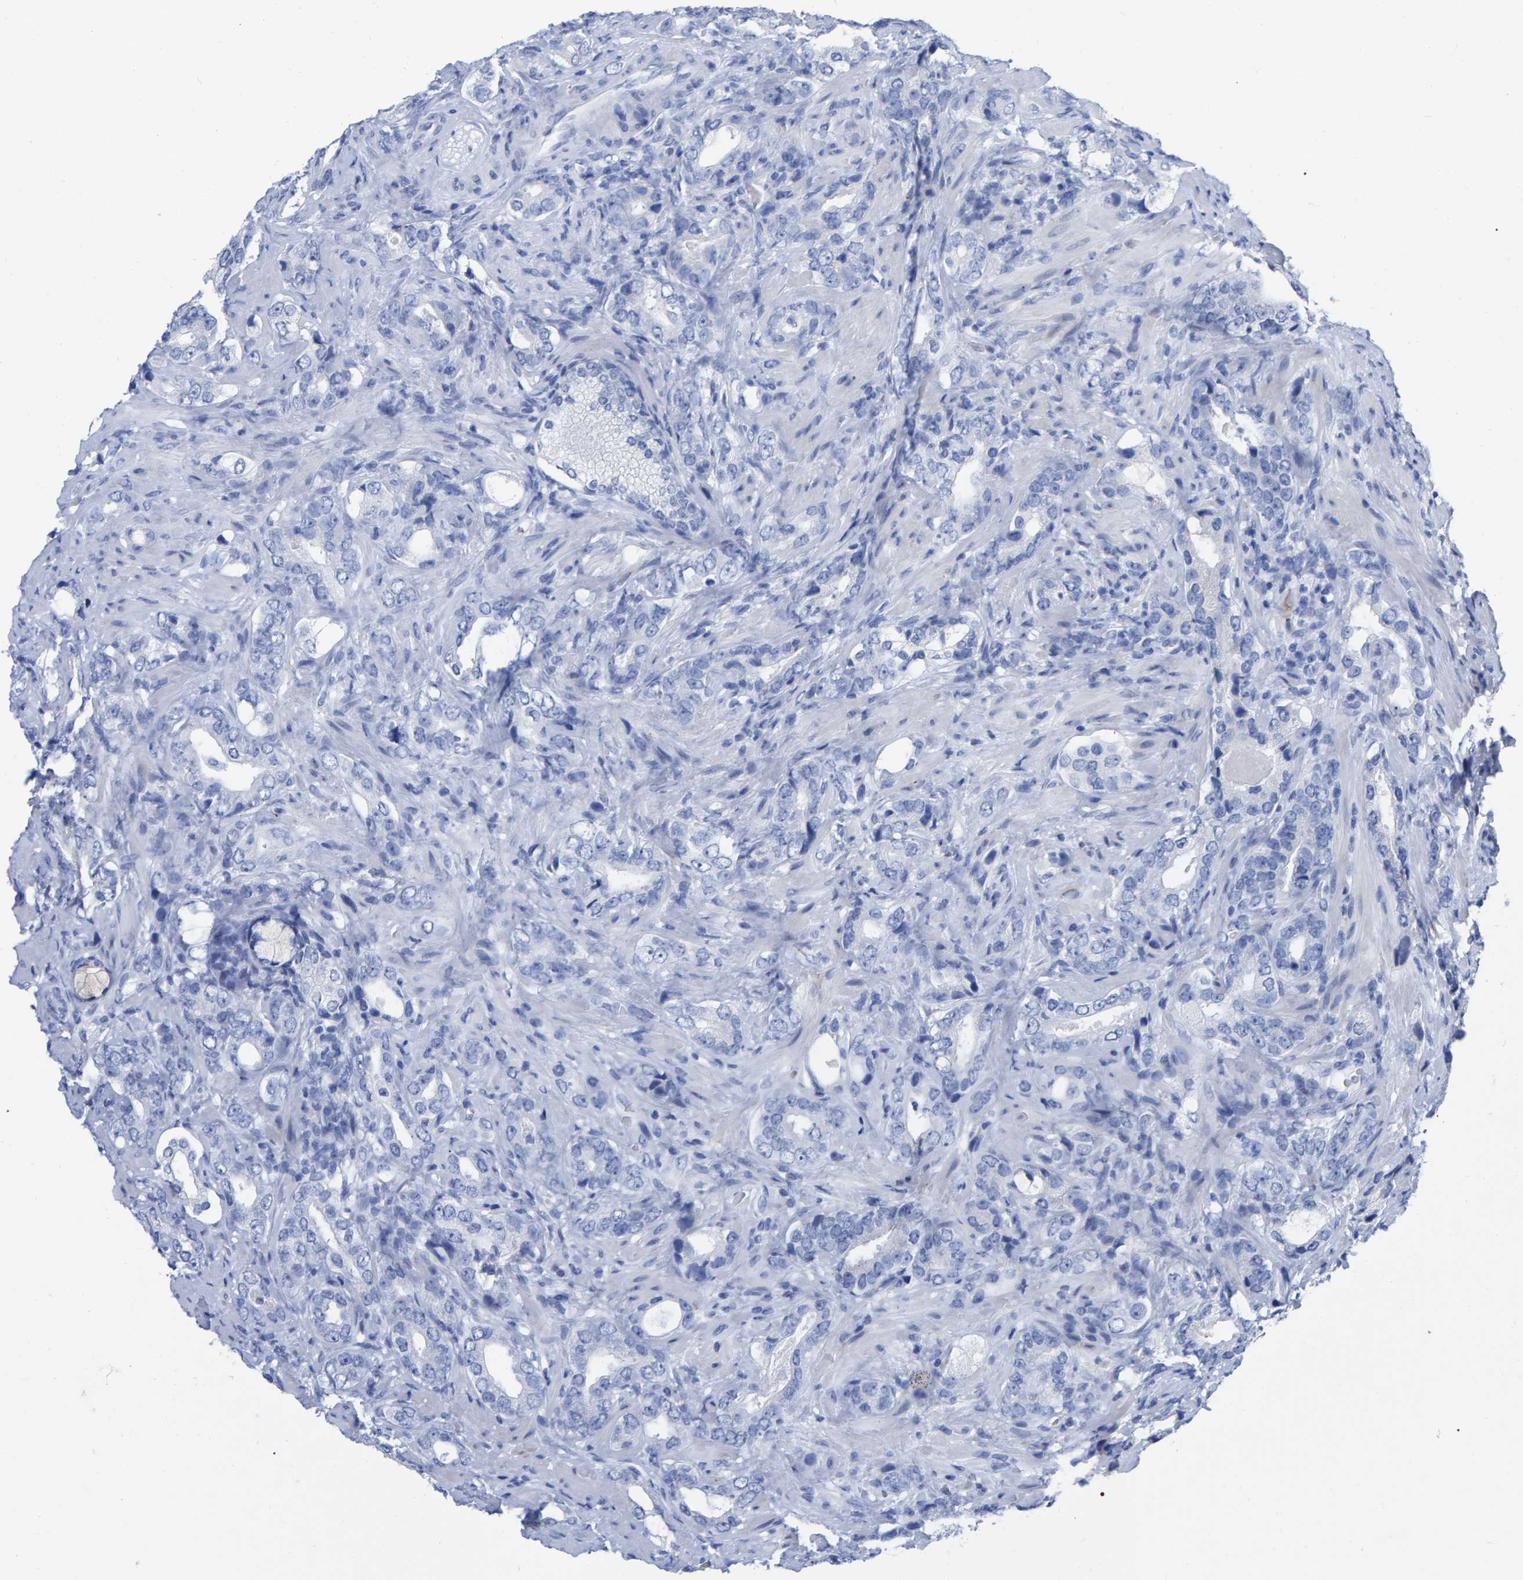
{"staining": {"intensity": "negative", "quantity": "none", "location": "none"}, "tissue": "prostate cancer", "cell_type": "Tumor cells", "image_type": "cancer", "snomed": [{"axis": "morphology", "description": "Adenocarcinoma, High grade"}, {"axis": "topography", "description": "Prostate"}], "caption": "Image shows no significant protein staining in tumor cells of high-grade adenocarcinoma (prostate).", "gene": "HAPLN1", "patient": {"sex": "male", "age": 63}}